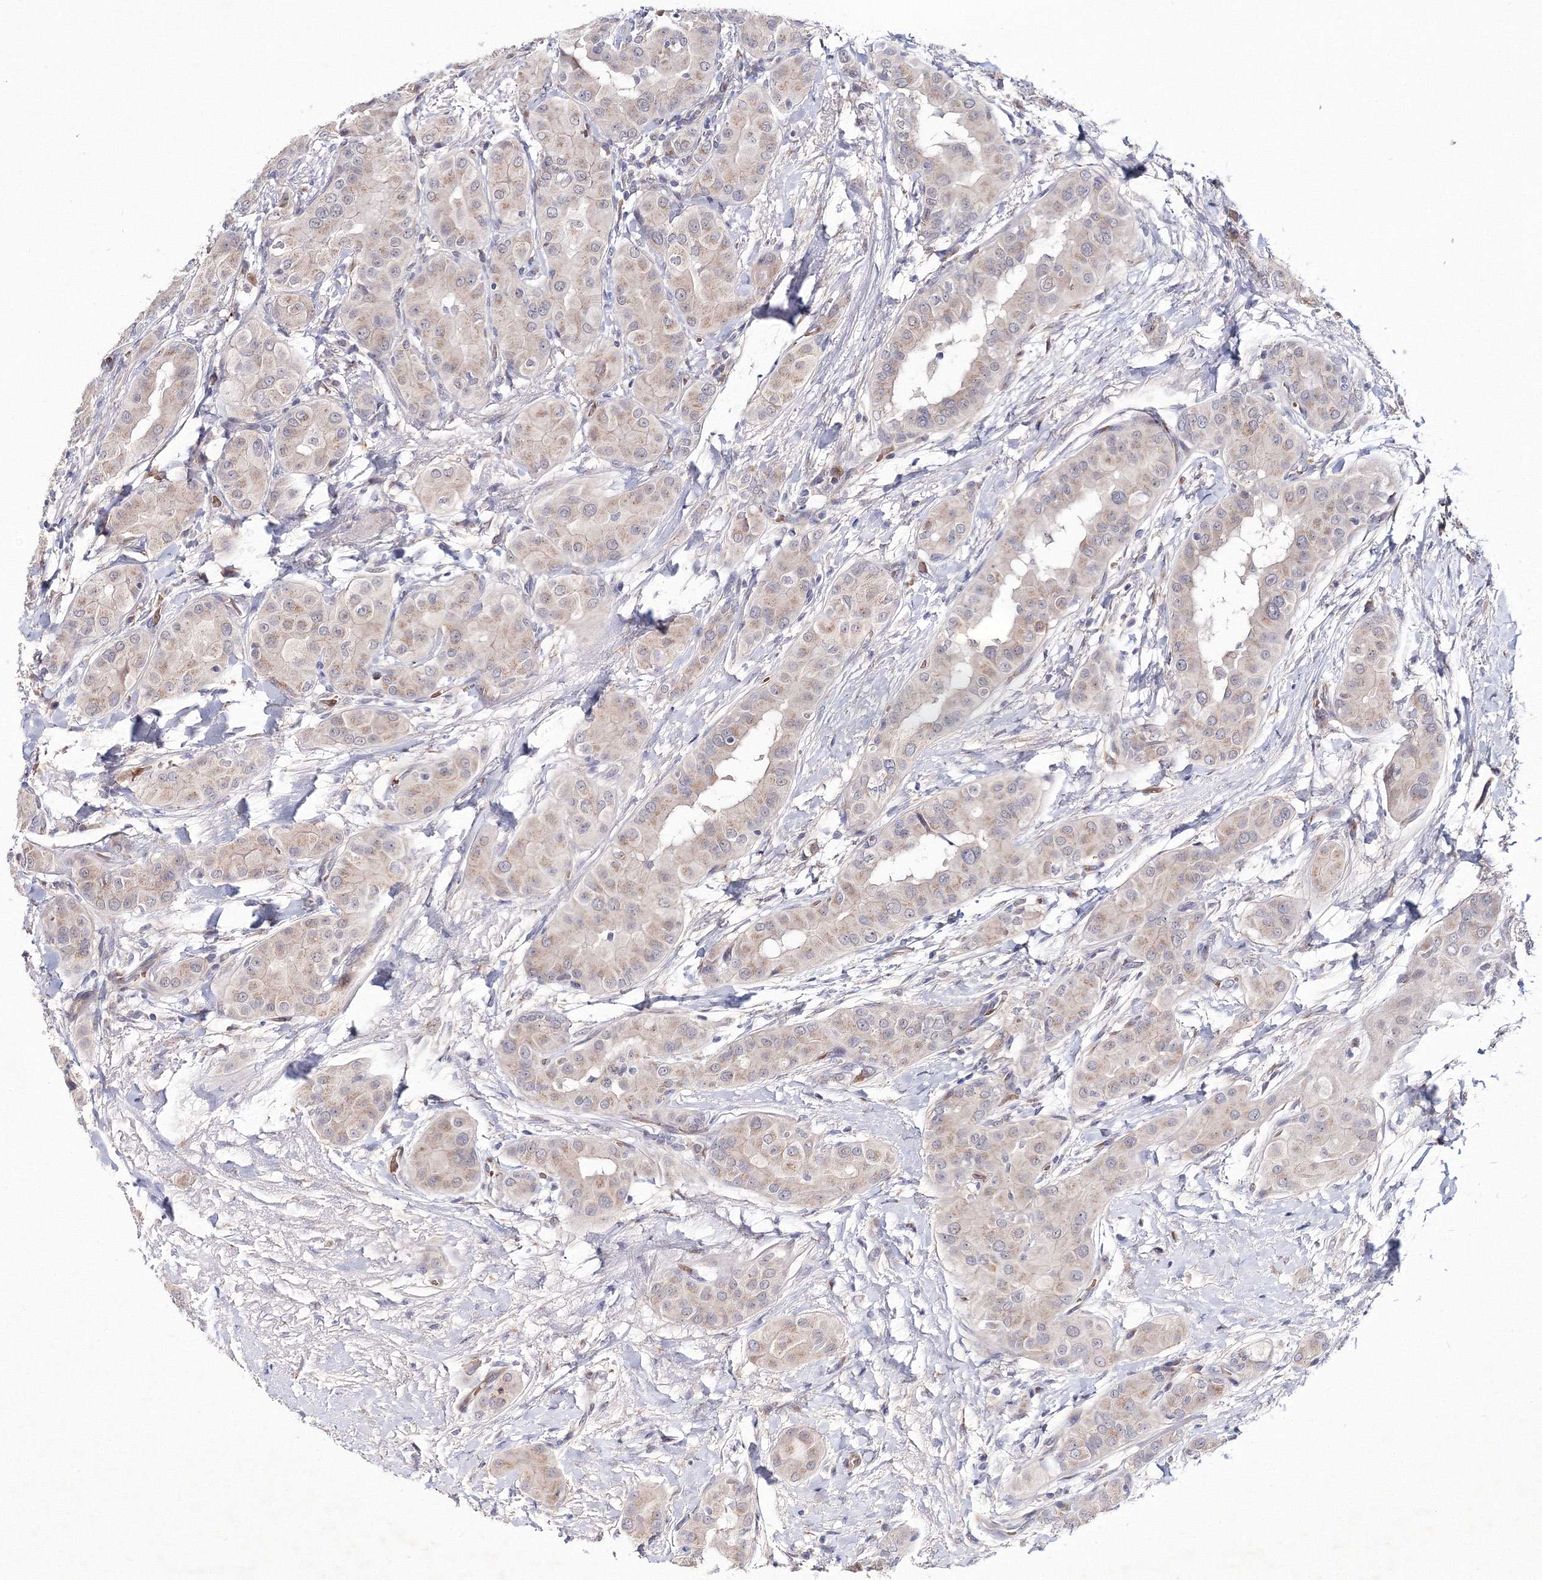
{"staining": {"intensity": "weak", "quantity": "25%-75%", "location": "cytoplasmic/membranous"}, "tissue": "thyroid cancer", "cell_type": "Tumor cells", "image_type": "cancer", "snomed": [{"axis": "morphology", "description": "Papillary adenocarcinoma, NOS"}, {"axis": "topography", "description": "Thyroid gland"}], "caption": "Immunohistochemistry photomicrograph of neoplastic tissue: thyroid cancer (papillary adenocarcinoma) stained using immunohistochemistry shows low levels of weak protein expression localized specifically in the cytoplasmic/membranous of tumor cells, appearing as a cytoplasmic/membranous brown color.", "gene": "C11orf52", "patient": {"sex": "male", "age": 33}}